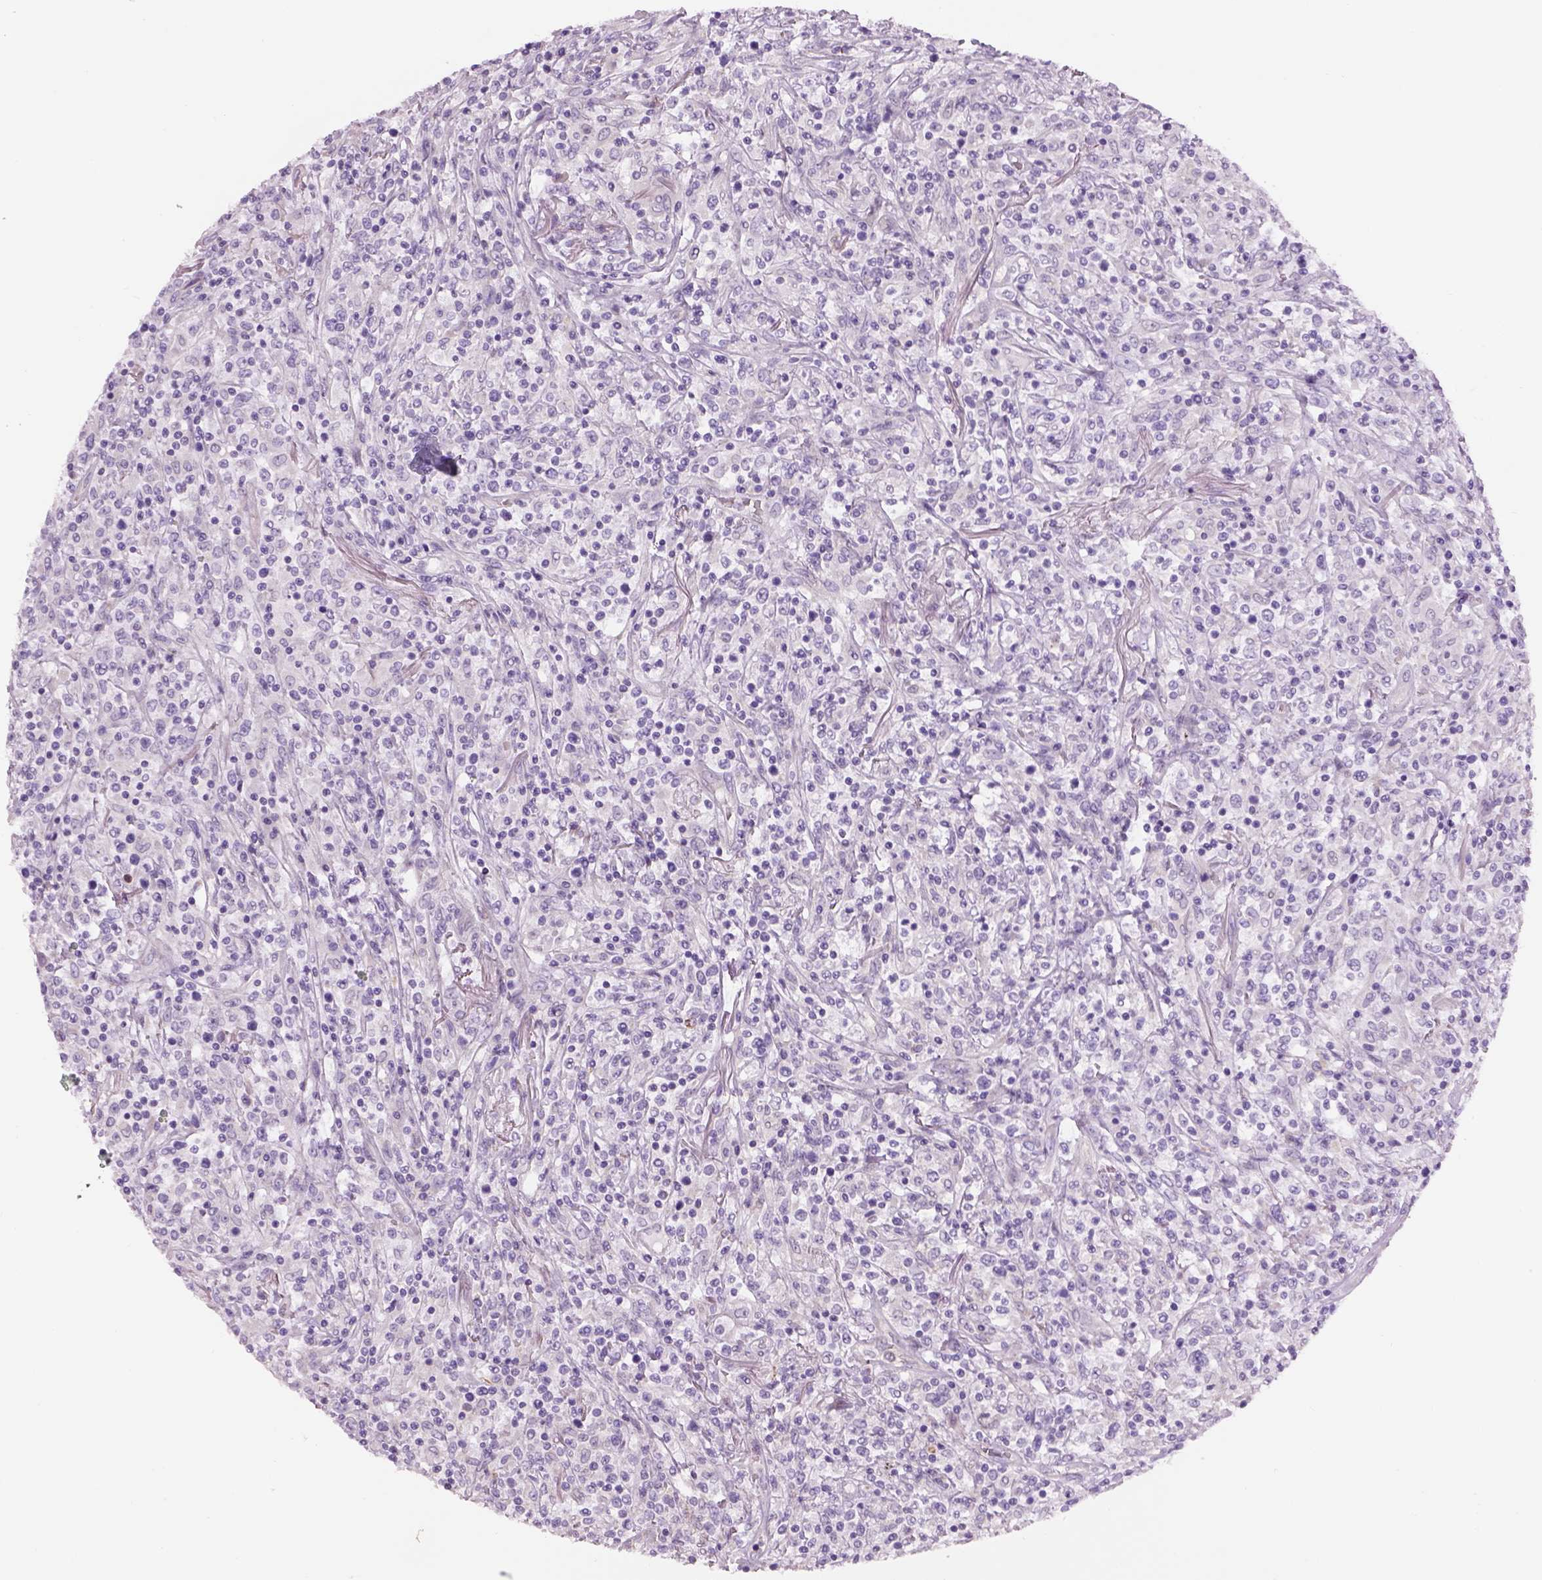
{"staining": {"intensity": "negative", "quantity": "none", "location": "none"}, "tissue": "lymphoma", "cell_type": "Tumor cells", "image_type": "cancer", "snomed": [{"axis": "morphology", "description": "Malignant lymphoma, non-Hodgkin's type, High grade"}, {"axis": "topography", "description": "Lung"}], "caption": "Lymphoma was stained to show a protein in brown. There is no significant staining in tumor cells.", "gene": "IFT52", "patient": {"sex": "male", "age": 79}}